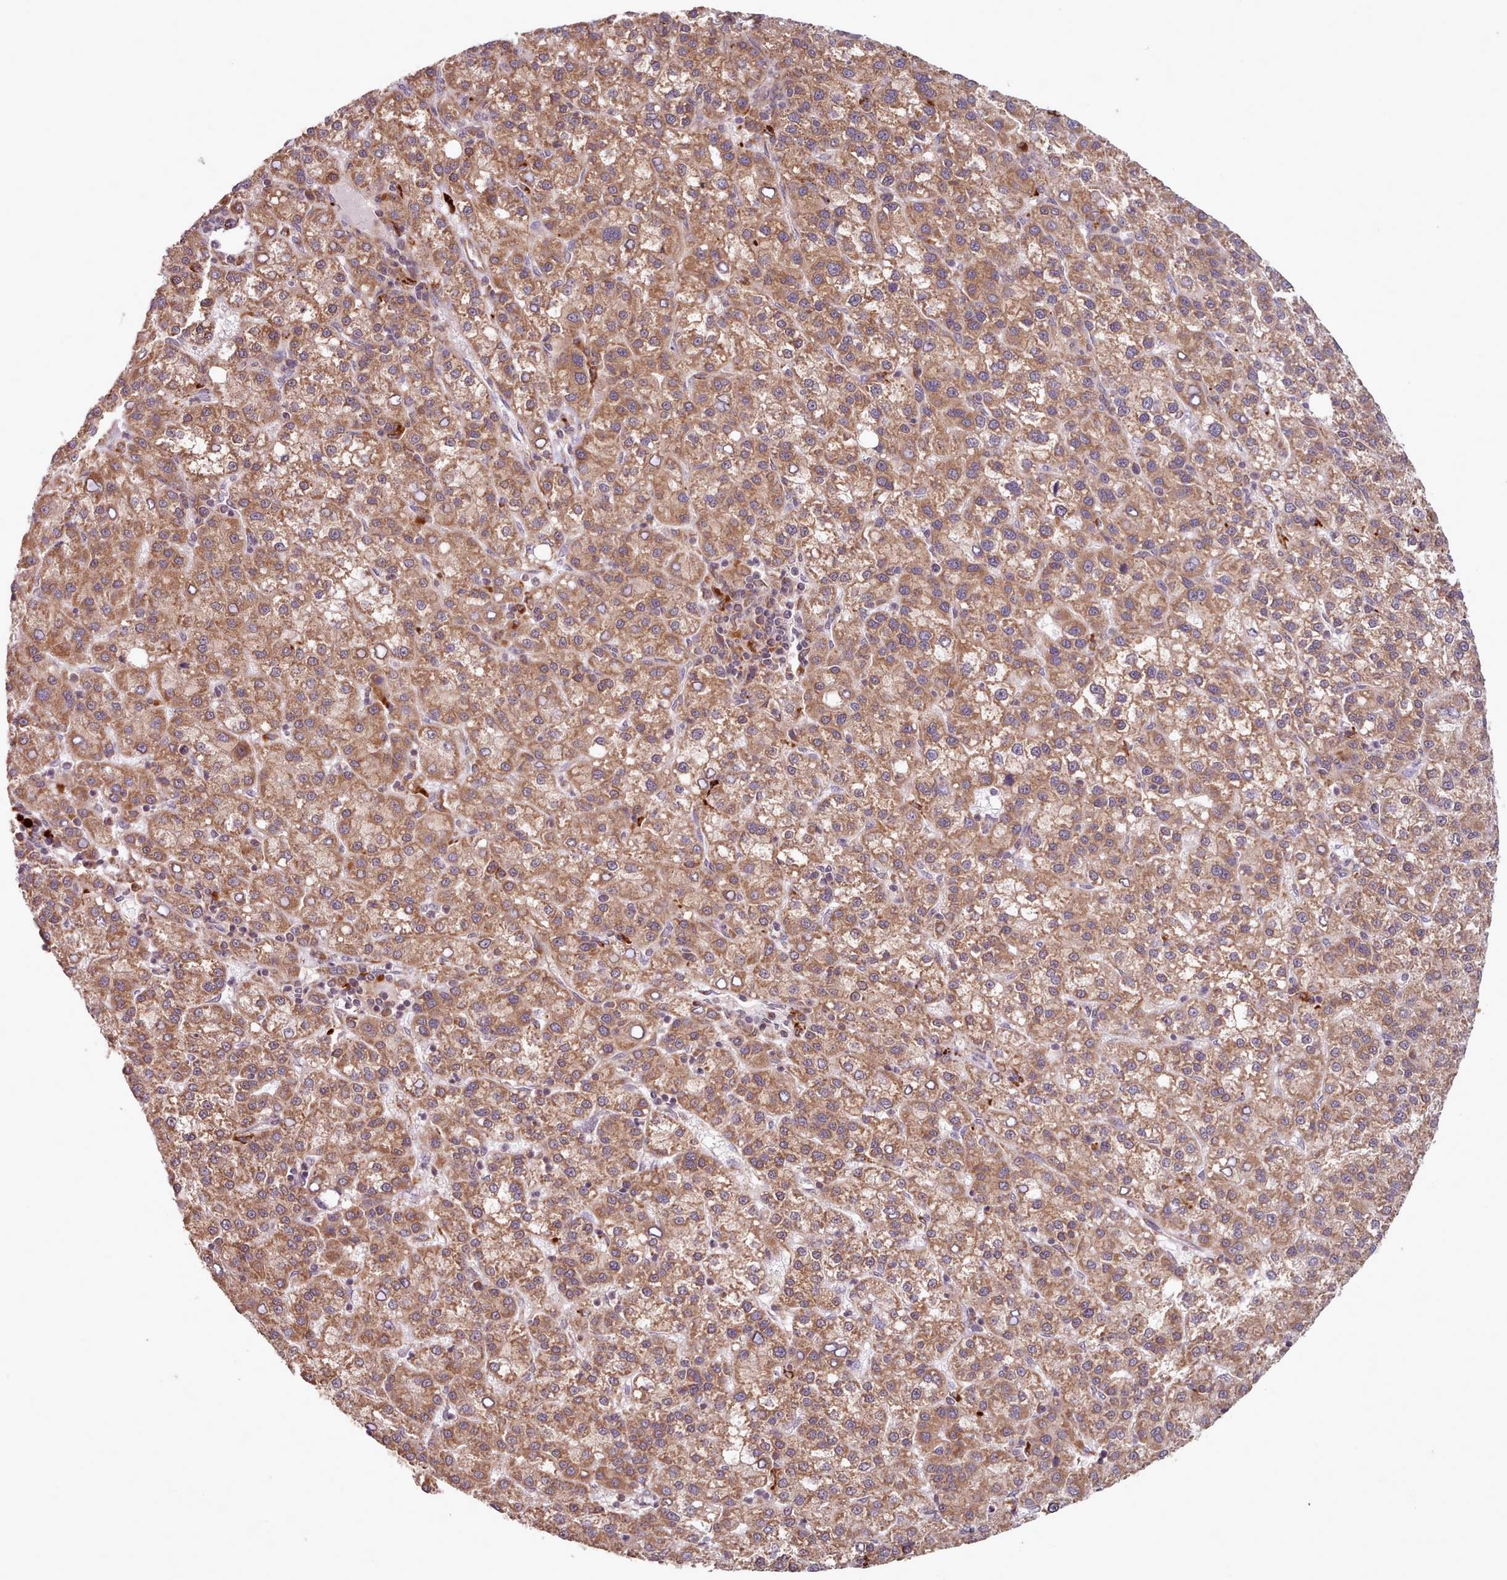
{"staining": {"intensity": "moderate", "quantity": ">75%", "location": "cytoplasmic/membranous"}, "tissue": "liver cancer", "cell_type": "Tumor cells", "image_type": "cancer", "snomed": [{"axis": "morphology", "description": "Carcinoma, Hepatocellular, NOS"}, {"axis": "topography", "description": "Liver"}], "caption": "Hepatocellular carcinoma (liver) stained with immunohistochemistry (IHC) reveals moderate cytoplasmic/membranous positivity in approximately >75% of tumor cells. Nuclei are stained in blue.", "gene": "CRYBG1", "patient": {"sex": "female", "age": 58}}